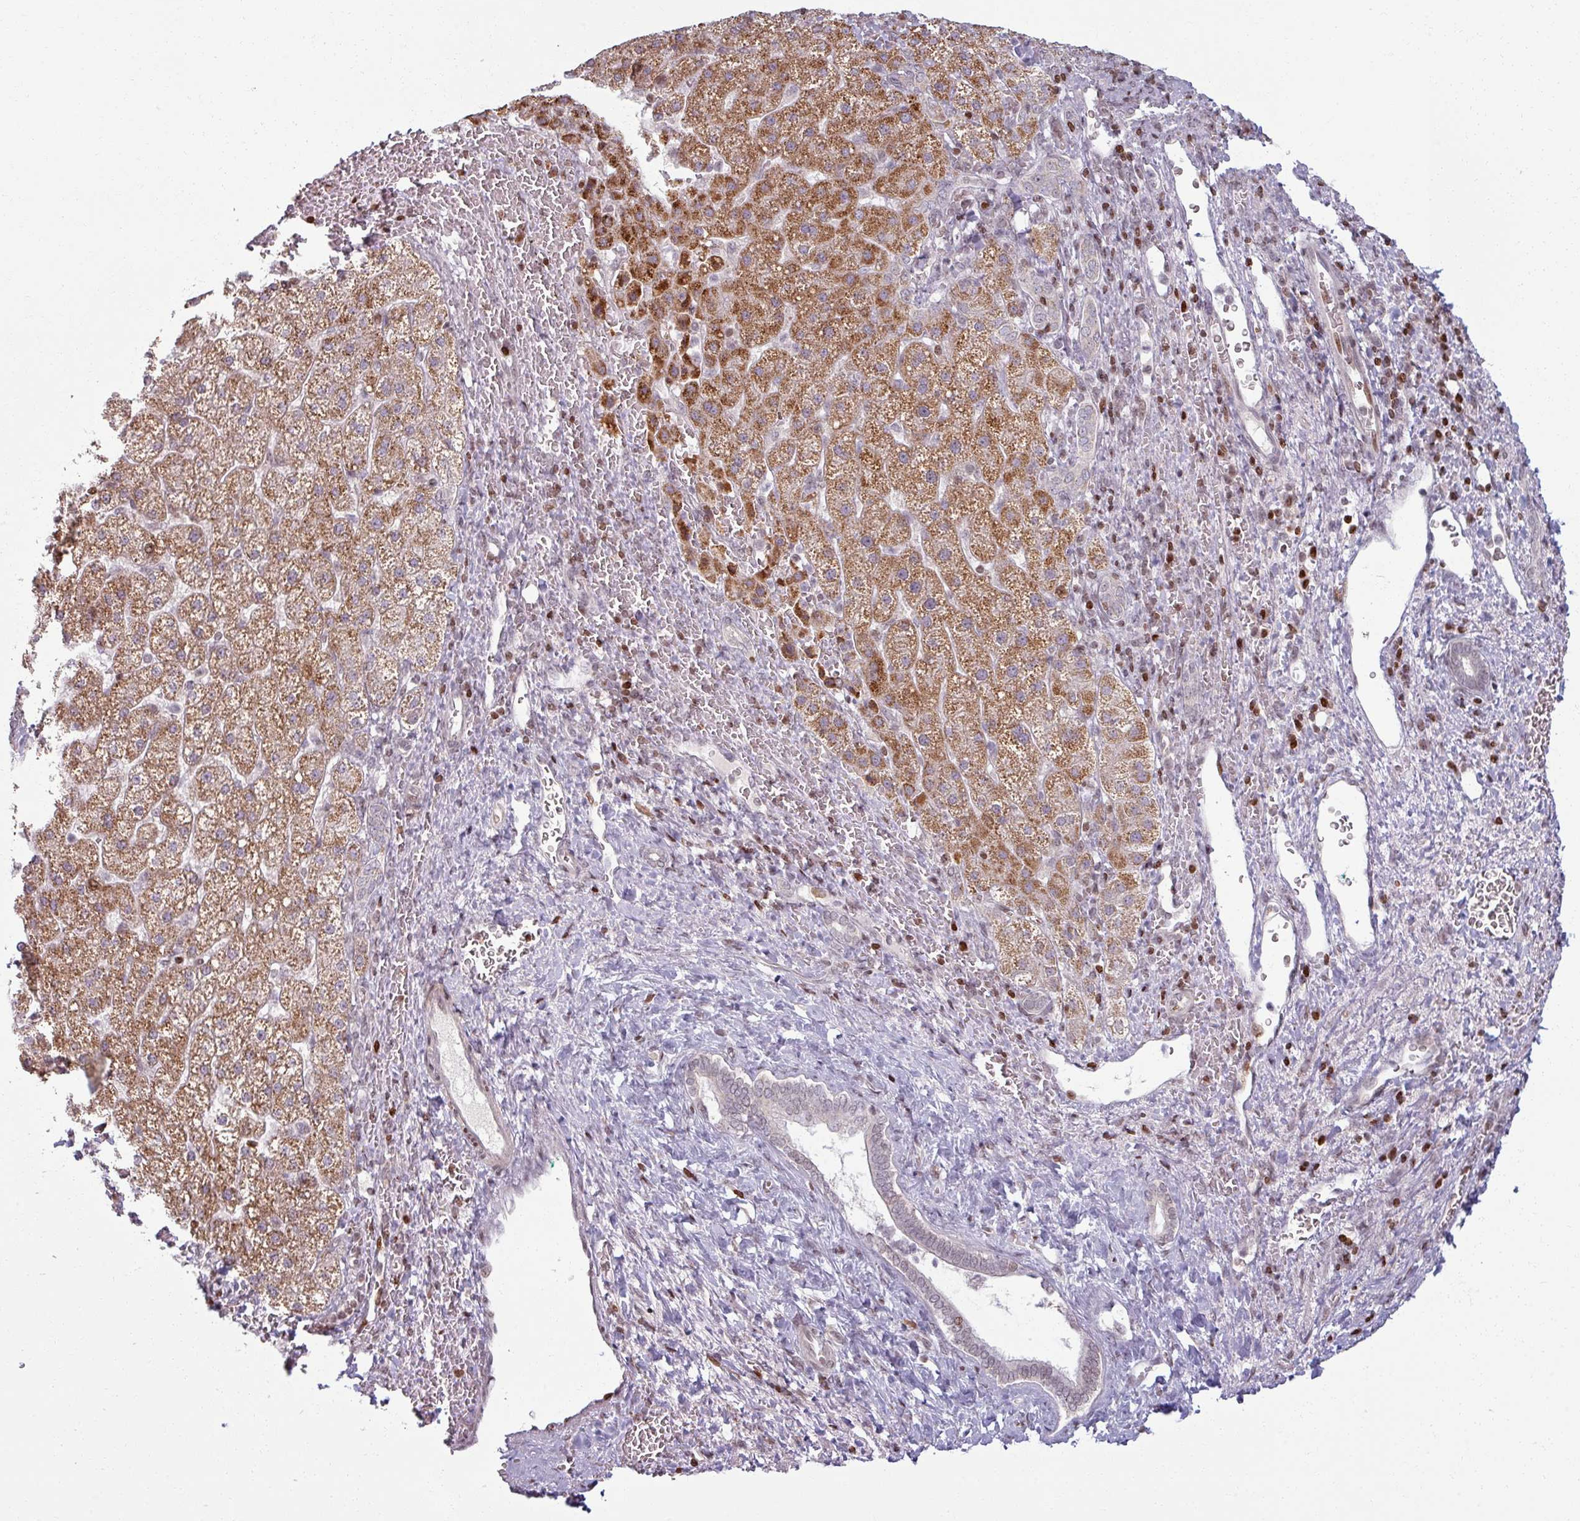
{"staining": {"intensity": "moderate", "quantity": ">75%", "location": "cytoplasmic/membranous"}, "tissue": "liver cancer", "cell_type": "Tumor cells", "image_type": "cancer", "snomed": [{"axis": "morphology", "description": "Carcinoma, Hepatocellular, NOS"}, {"axis": "topography", "description": "Liver"}], "caption": "Immunohistochemical staining of liver cancer displays medium levels of moderate cytoplasmic/membranous expression in about >75% of tumor cells.", "gene": "NCOR1", "patient": {"sex": "male", "age": 57}}